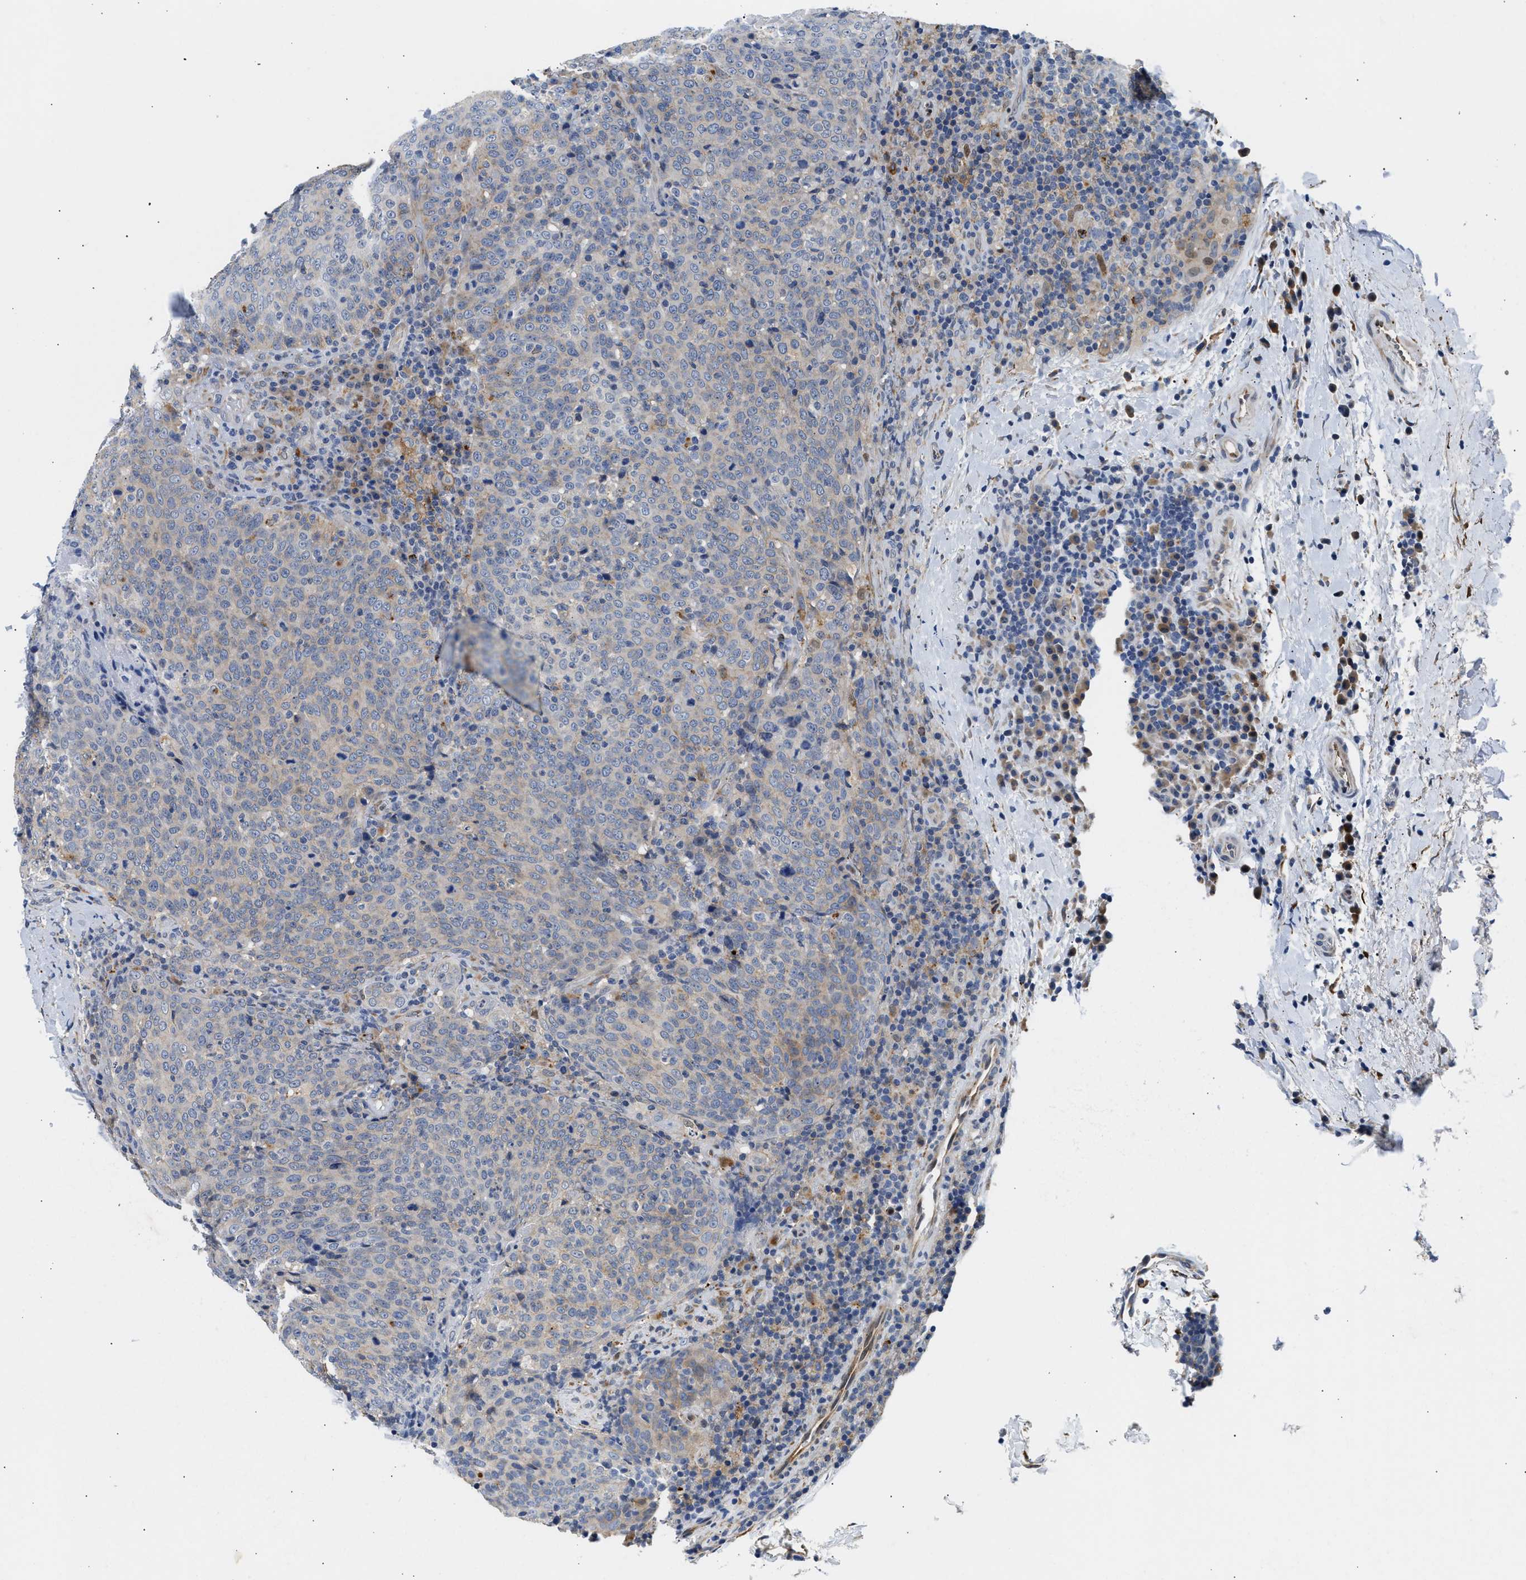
{"staining": {"intensity": "negative", "quantity": "none", "location": "none"}, "tissue": "head and neck cancer", "cell_type": "Tumor cells", "image_type": "cancer", "snomed": [{"axis": "morphology", "description": "Squamous cell carcinoma, NOS"}, {"axis": "morphology", "description": "Squamous cell carcinoma, metastatic, NOS"}, {"axis": "topography", "description": "Lymph node"}, {"axis": "topography", "description": "Head-Neck"}], "caption": "High magnification brightfield microscopy of head and neck cancer stained with DAB (3,3'-diaminobenzidine) (brown) and counterstained with hematoxylin (blue): tumor cells show no significant staining.", "gene": "PPM1L", "patient": {"sex": "male", "age": 62}}